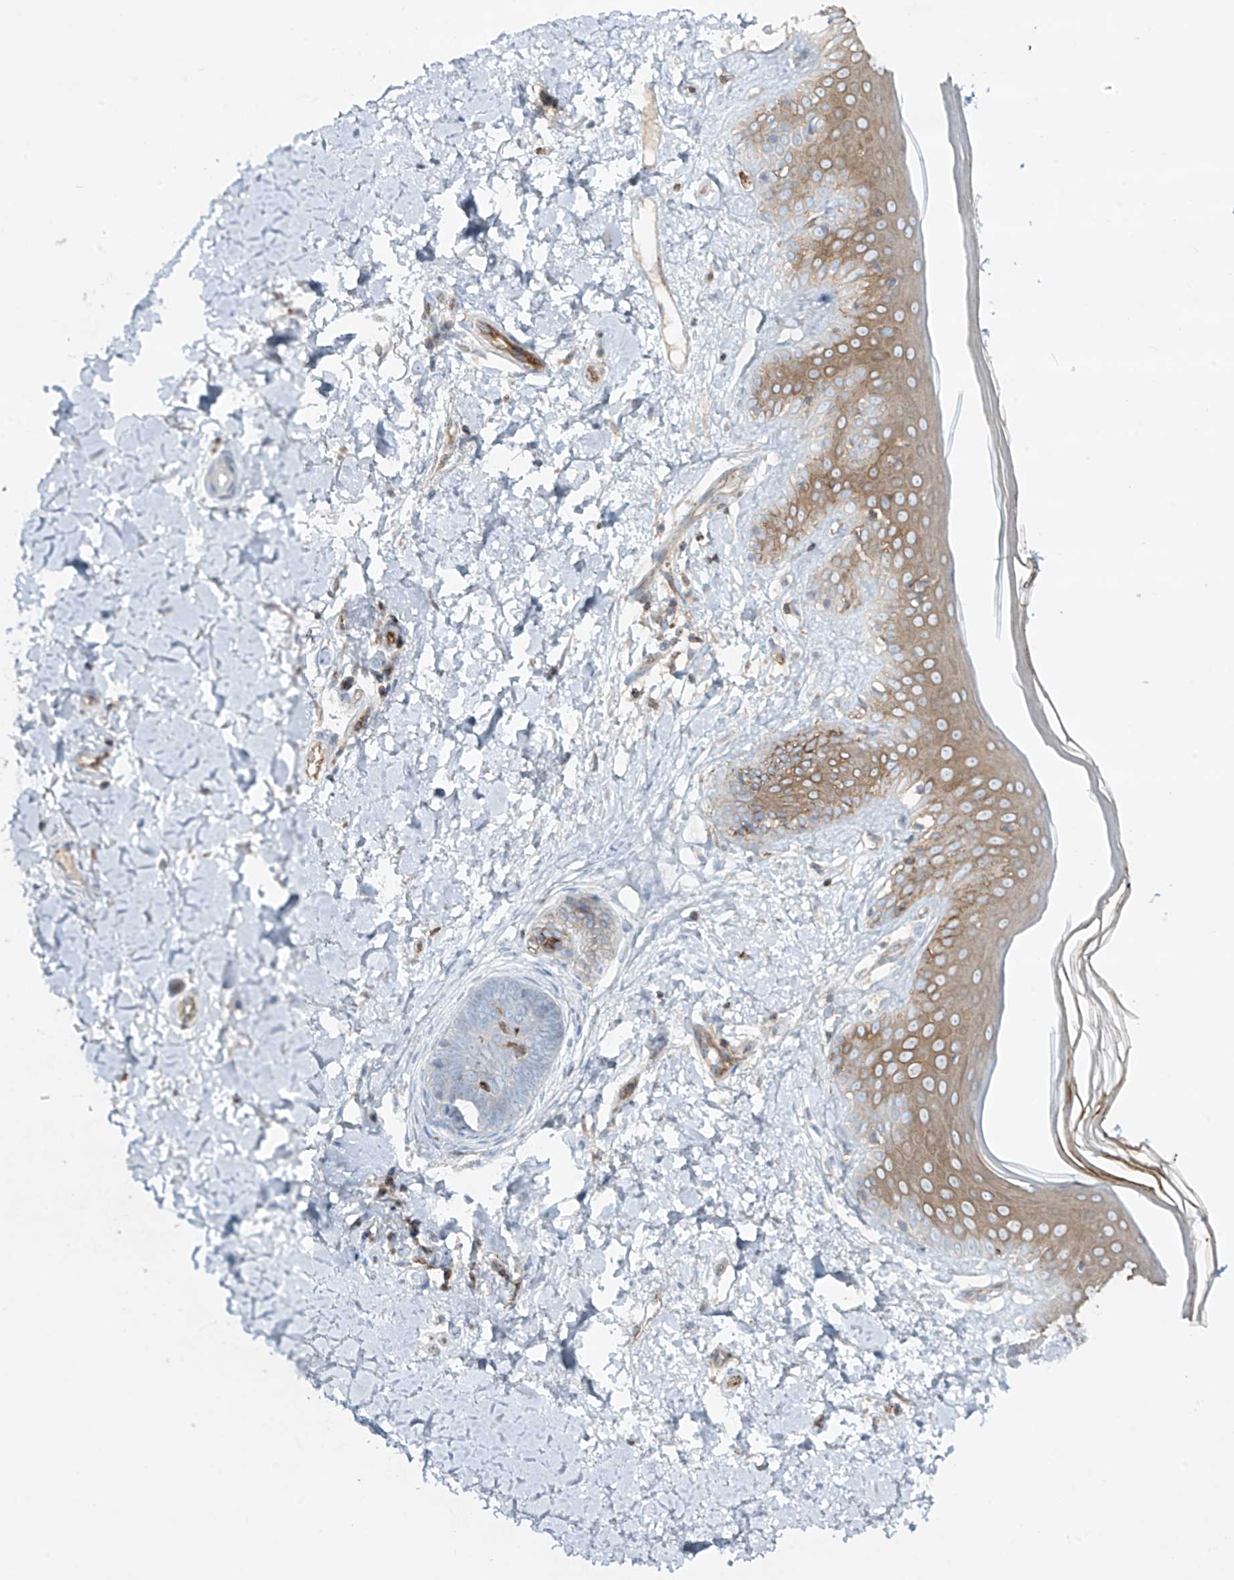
{"staining": {"intensity": "negative", "quantity": "none", "location": "none"}, "tissue": "skin", "cell_type": "Fibroblasts", "image_type": "normal", "snomed": [{"axis": "morphology", "description": "Normal tissue, NOS"}, {"axis": "topography", "description": "Skin"}], "caption": "Skin stained for a protein using immunohistochemistry reveals no staining fibroblasts.", "gene": "HLA", "patient": {"sex": "female", "age": 64}}